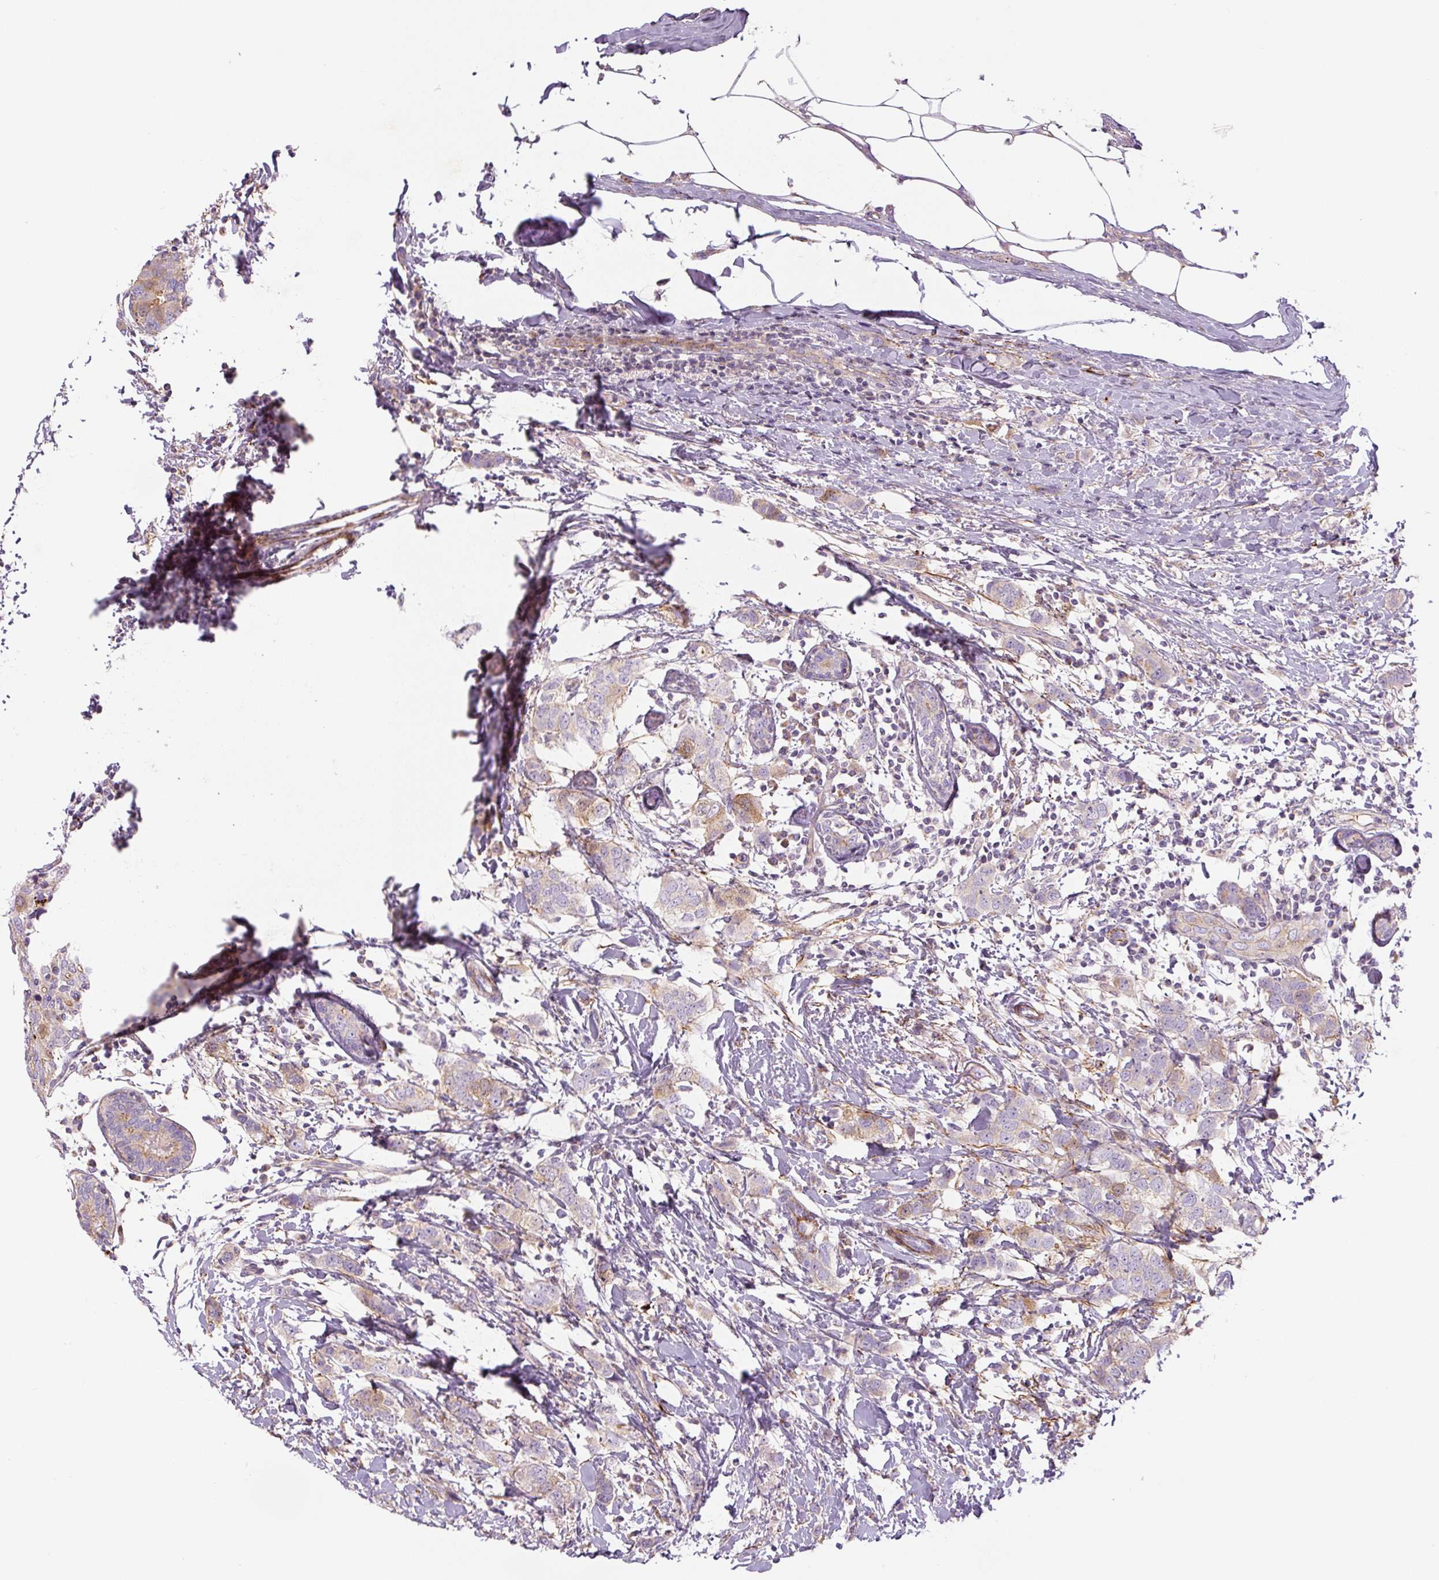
{"staining": {"intensity": "moderate", "quantity": "<25%", "location": "cytoplasmic/membranous"}, "tissue": "breast cancer", "cell_type": "Tumor cells", "image_type": "cancer", "snomed": [{"axis": "morphology", "description": "Duct carcinoma"}, {"axis": "topography", "description": "Breast"}], "caption": "Infiltrating ductal carcinoma (breast) was stained to show a protein in brown. There is low levels of moderate cytoplasmic/membranous positivity in about <25% of tumor cells. The staining was performed using DAB to visualize the protein expression in brown, while the nuclei were stained in blue with hematoxylin (Magnification: 20x).", "gene": "CCNI2", "patient": {"sex": "female", "age": 50}}